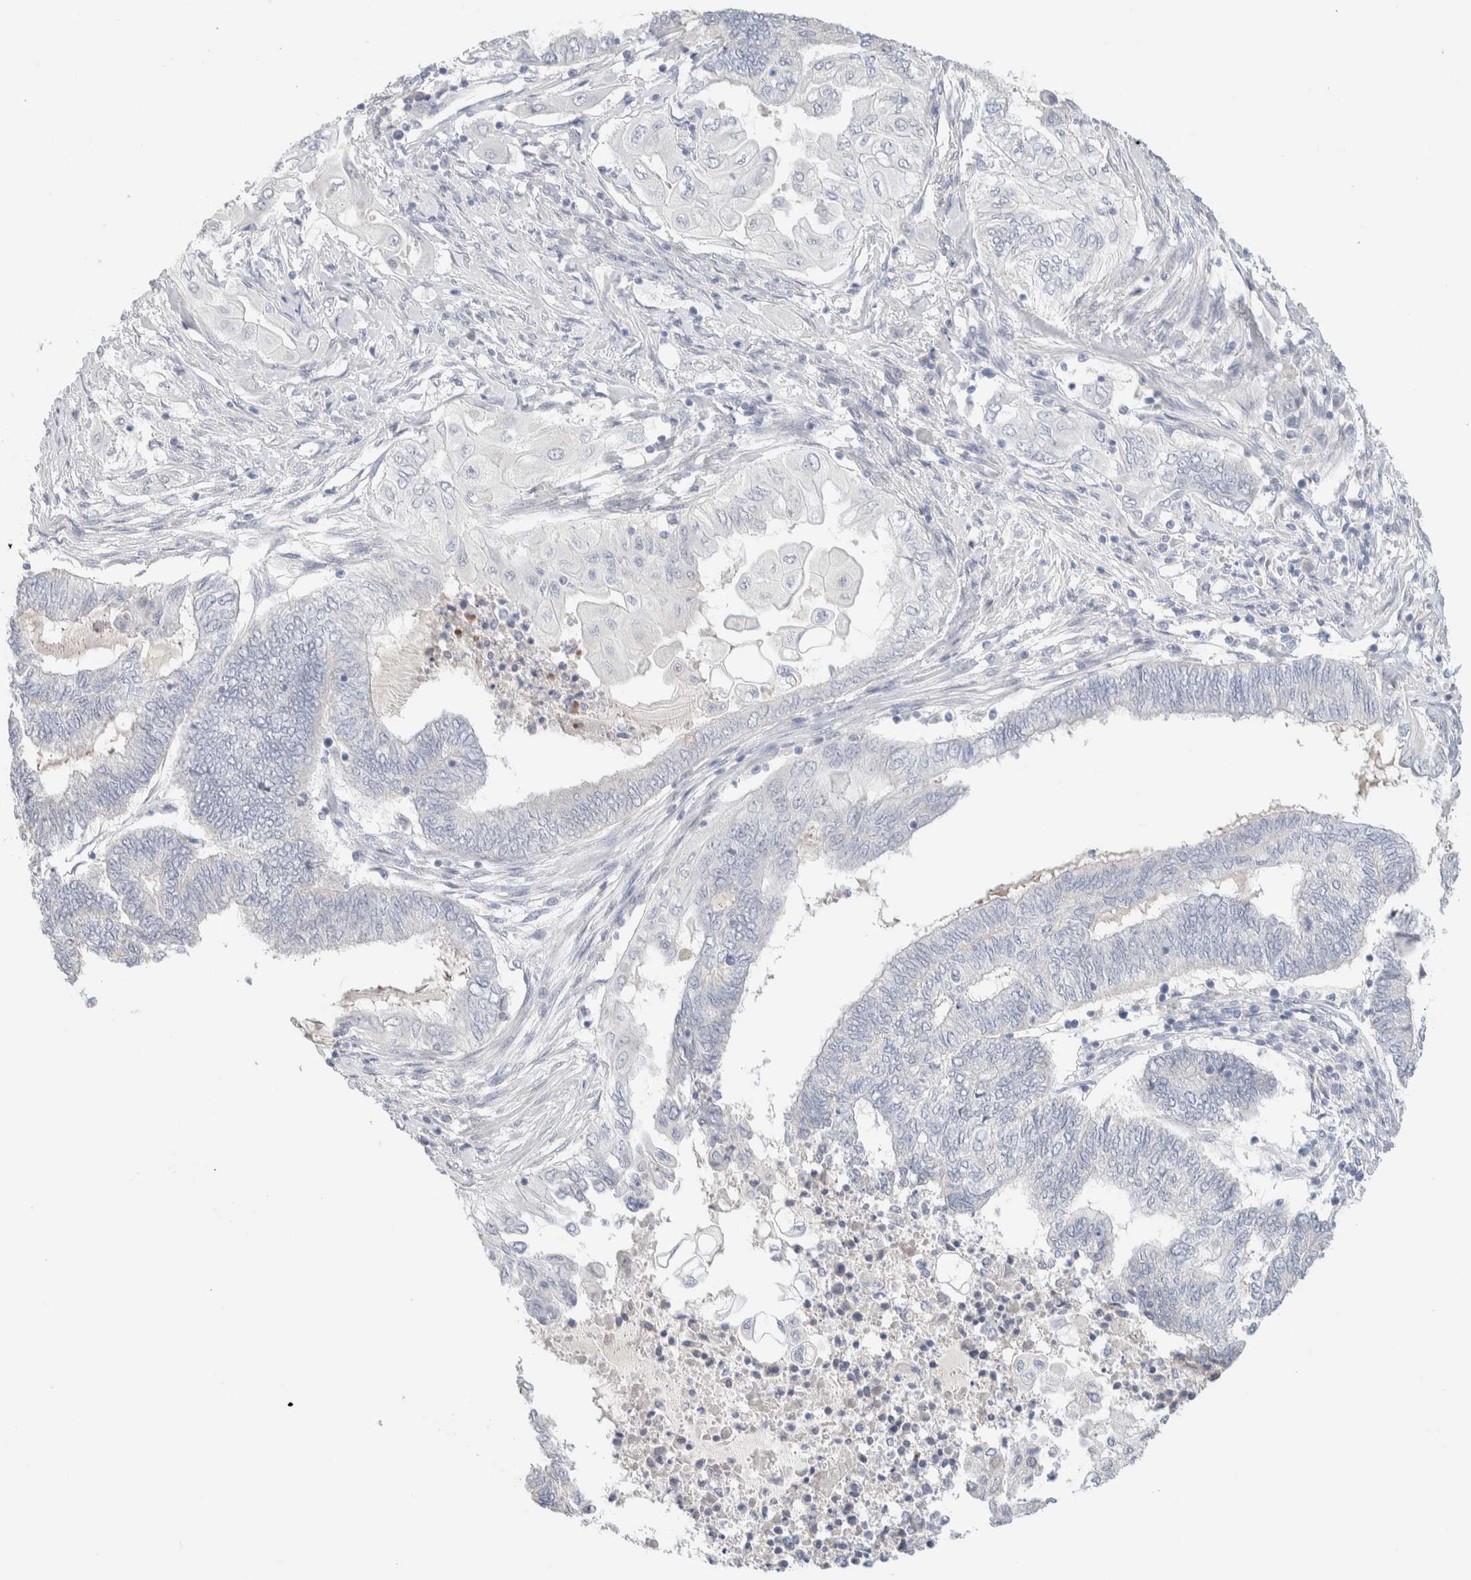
{"staining": {"intensity": "negative", "quantity": "none", "location": "none"}, "tissue": "endometrial cancer", "cell_type": "Tumor cells", "image_type": "cancer", "snomed": [{"axis": "morphology", "description": "Adenocarcinoma, NOS"}, {"axis": "topography", "description": "Uterus"}, {"axis": "topography", "description": "Endometrium"}], "caption": "Tumor cells show no significant staining in endometrial cancer.", "gene": "RIDA", "patient": {"sex": "female", "age": 70}}